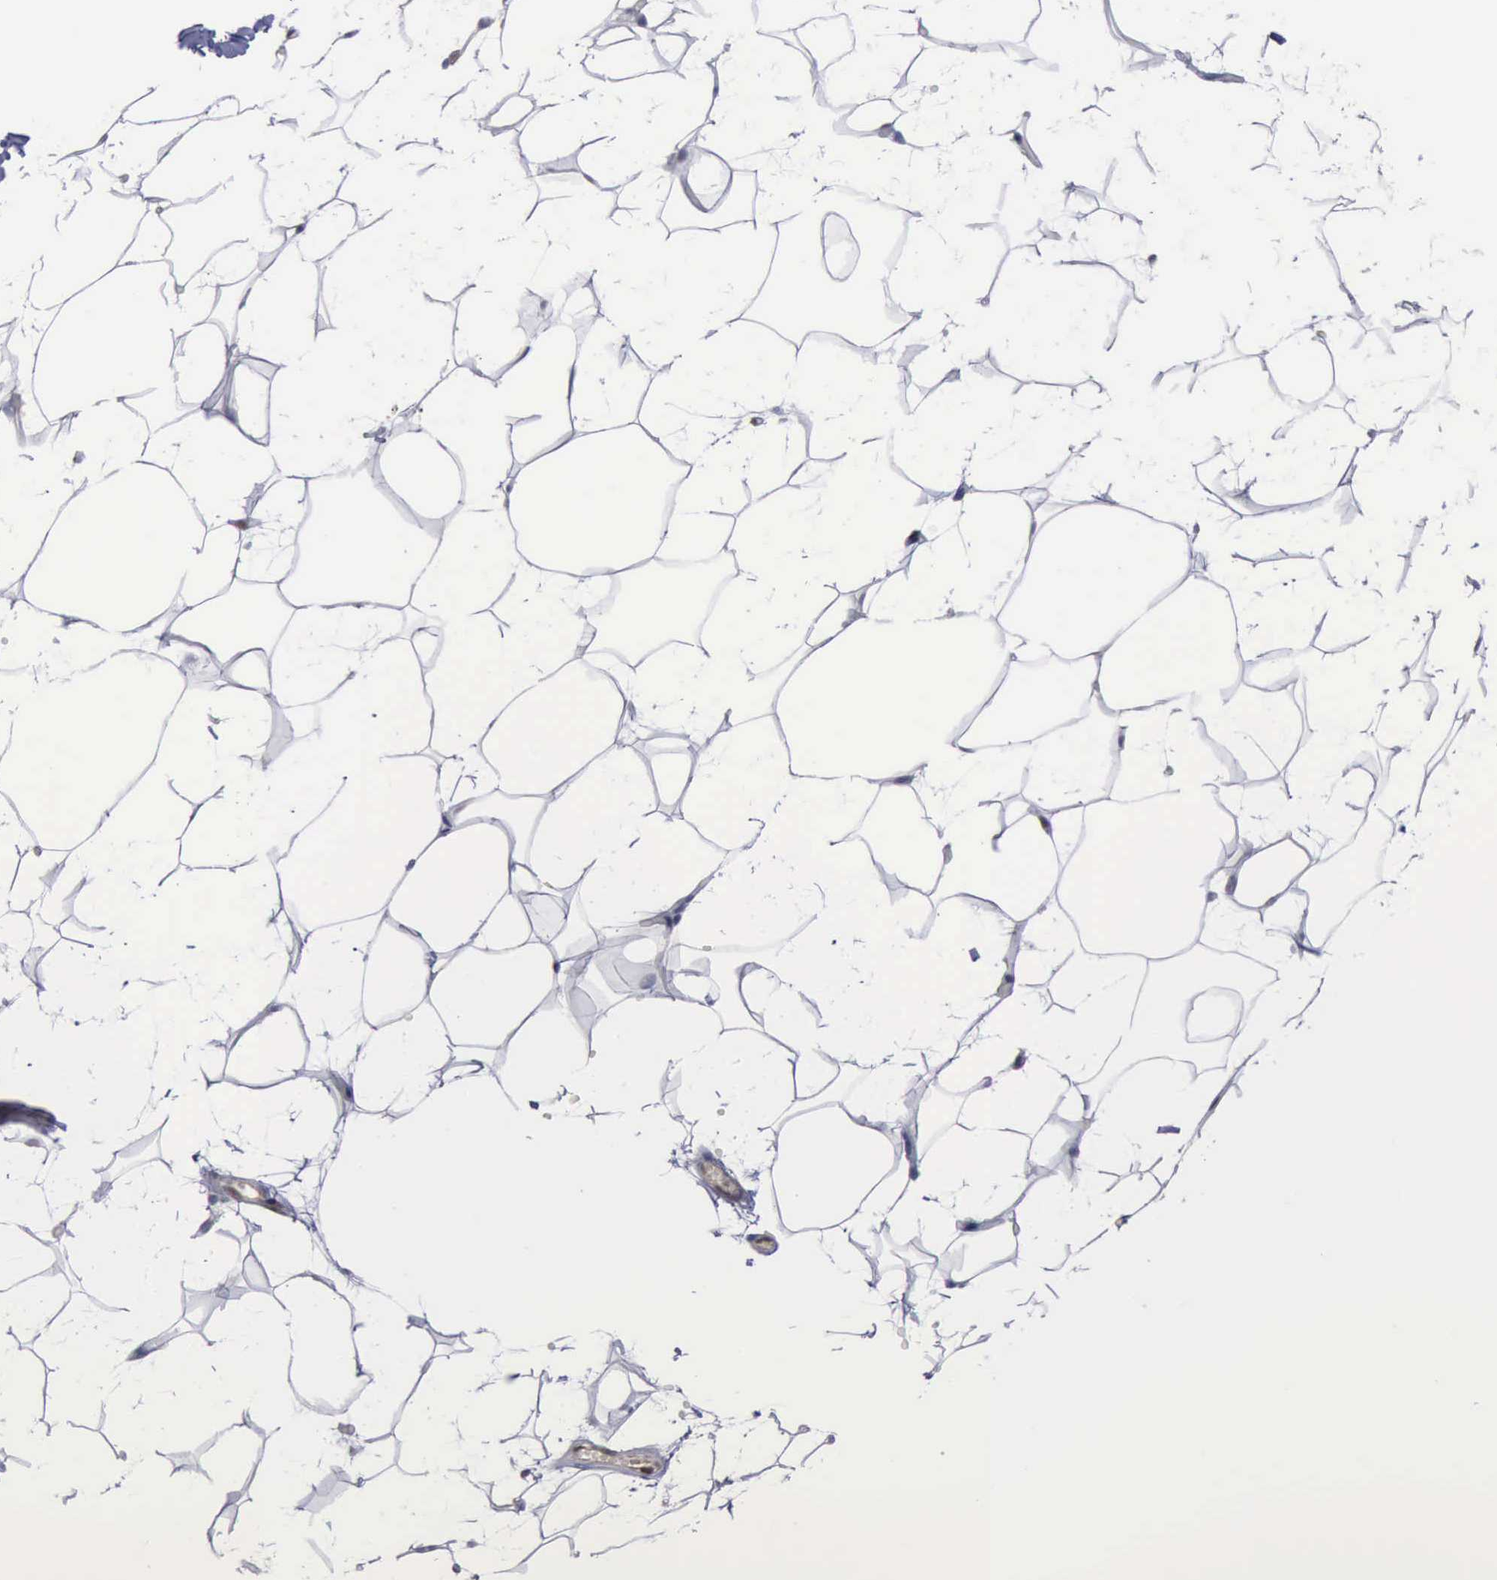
{"staining": {"intensity": "weak", "quantity": ">75%", "location": "cytoplasmic/membranous"}, "tissue": "adipose tissue", "cell_type": "Adipocytes", "image_type": "normal", "snomed": [{"axis": "morphology", "description": "Normal tissue, NOS"}, {"axis": "morphology", "description": "Fibrosis, NOS"}, {"axis": "topography", "description": "Breast"}], "caption": "Protein staining displays weak cytoplasmic/membranous expression in about >75% of adipocytes in normal adipose tissue. (Stains: DAB (3,3'-diaminobenzidine) in brown, nuclei in blue, Microscopy: brightfield microscopy at high magnification).", "gene": "STAT1", "patient": {"sex": "female", "age": 24}}